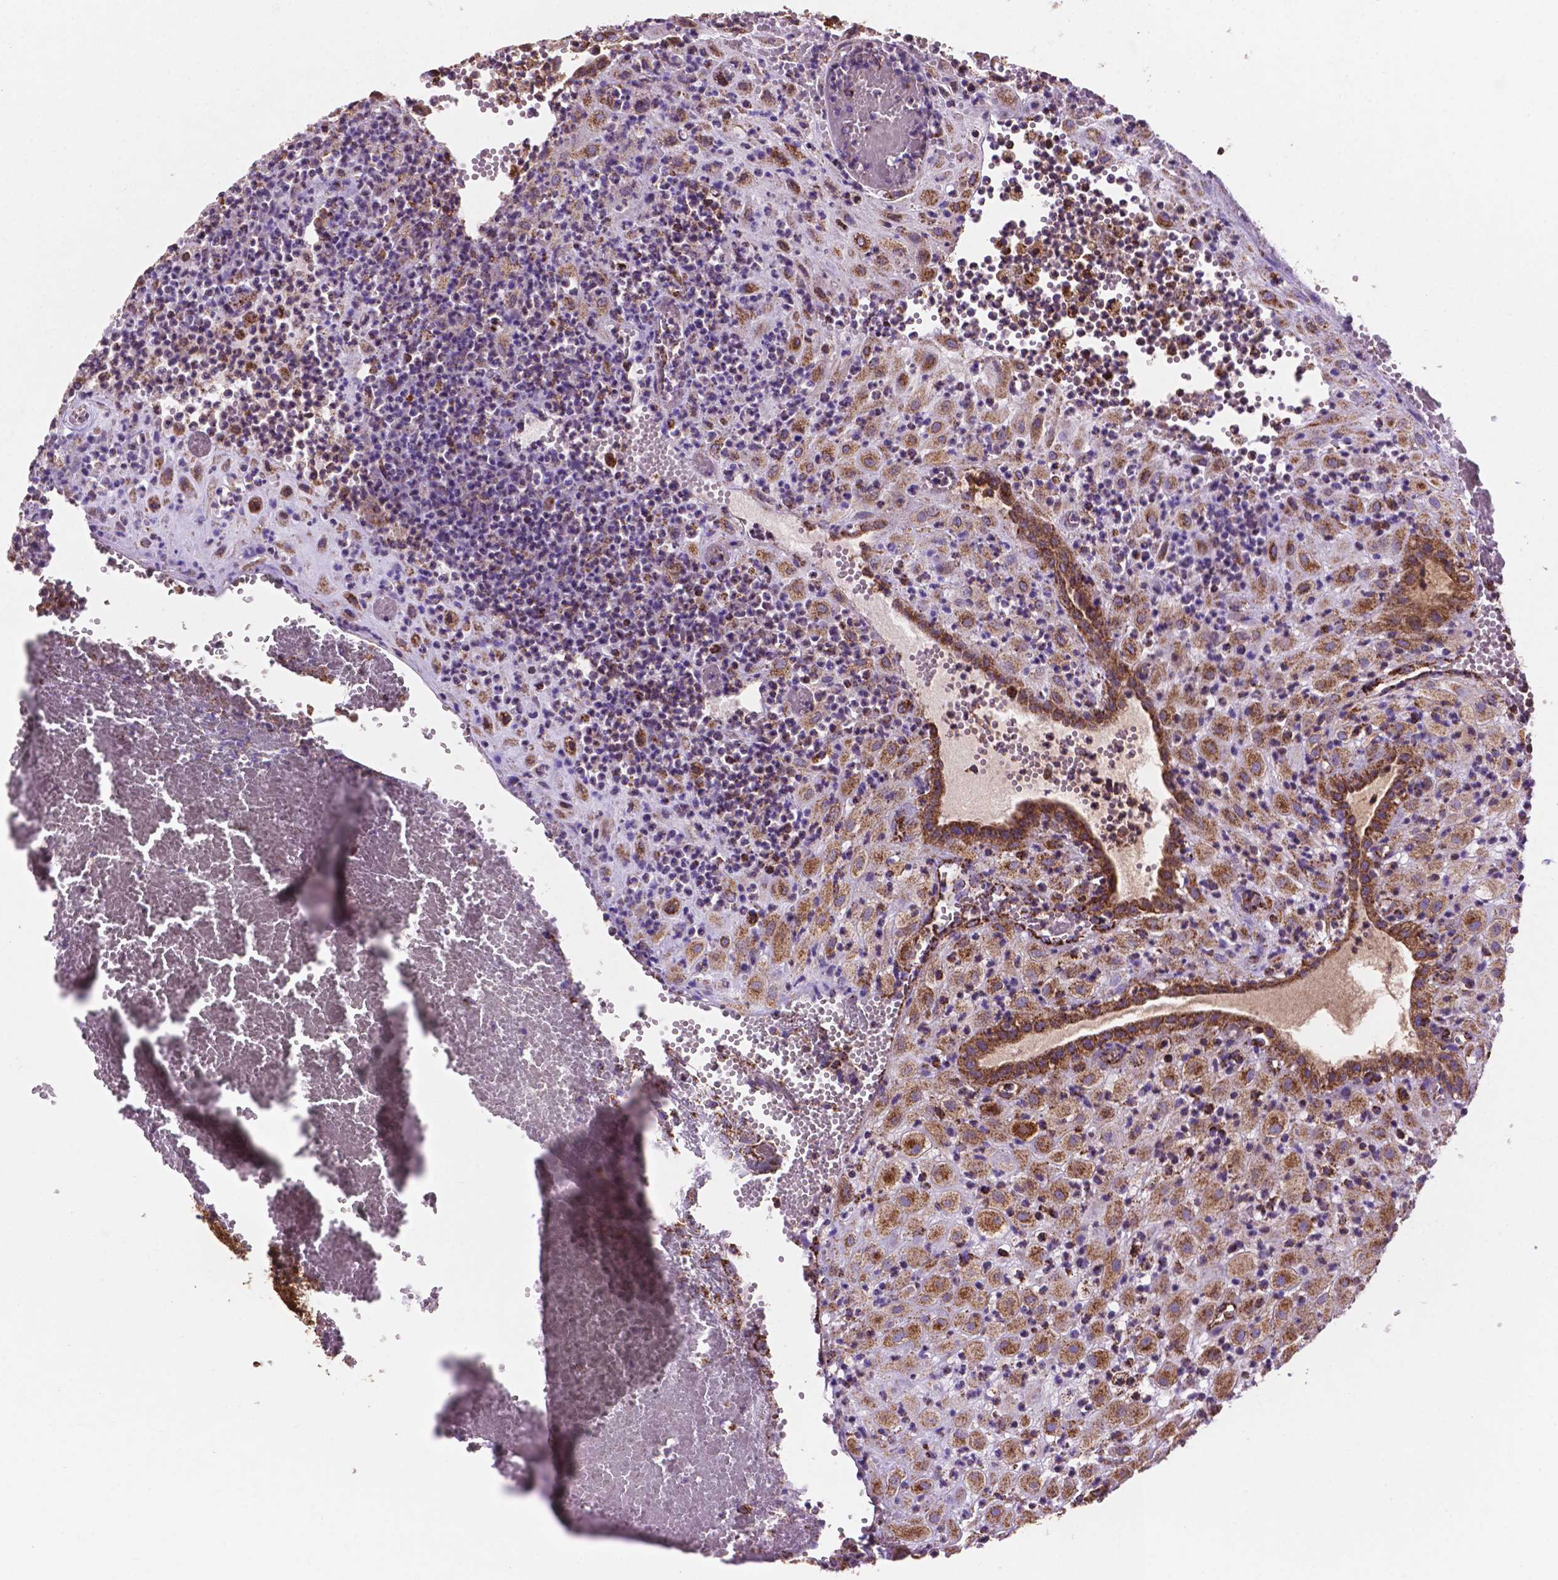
{"staining": {"intensity": "strong", "quantity": ">75%", "location": "cytoplasmic/membranous"}, "tissue": "placenta", "cell_type": "Decidual cells", "image_type": "normal", "snomed": [{"axis": "morphology", "description": "Normal tissue, NOS"}, {"axis": "topography", "description": "Placenta"}], "caption": "A histopathology image of placenta stained for a protein exhibits strong cytoplasmic/membranous brown staining in decidual cells.", "gene": "HSPD1", "patient": {"sex": "female", "age": 24}}